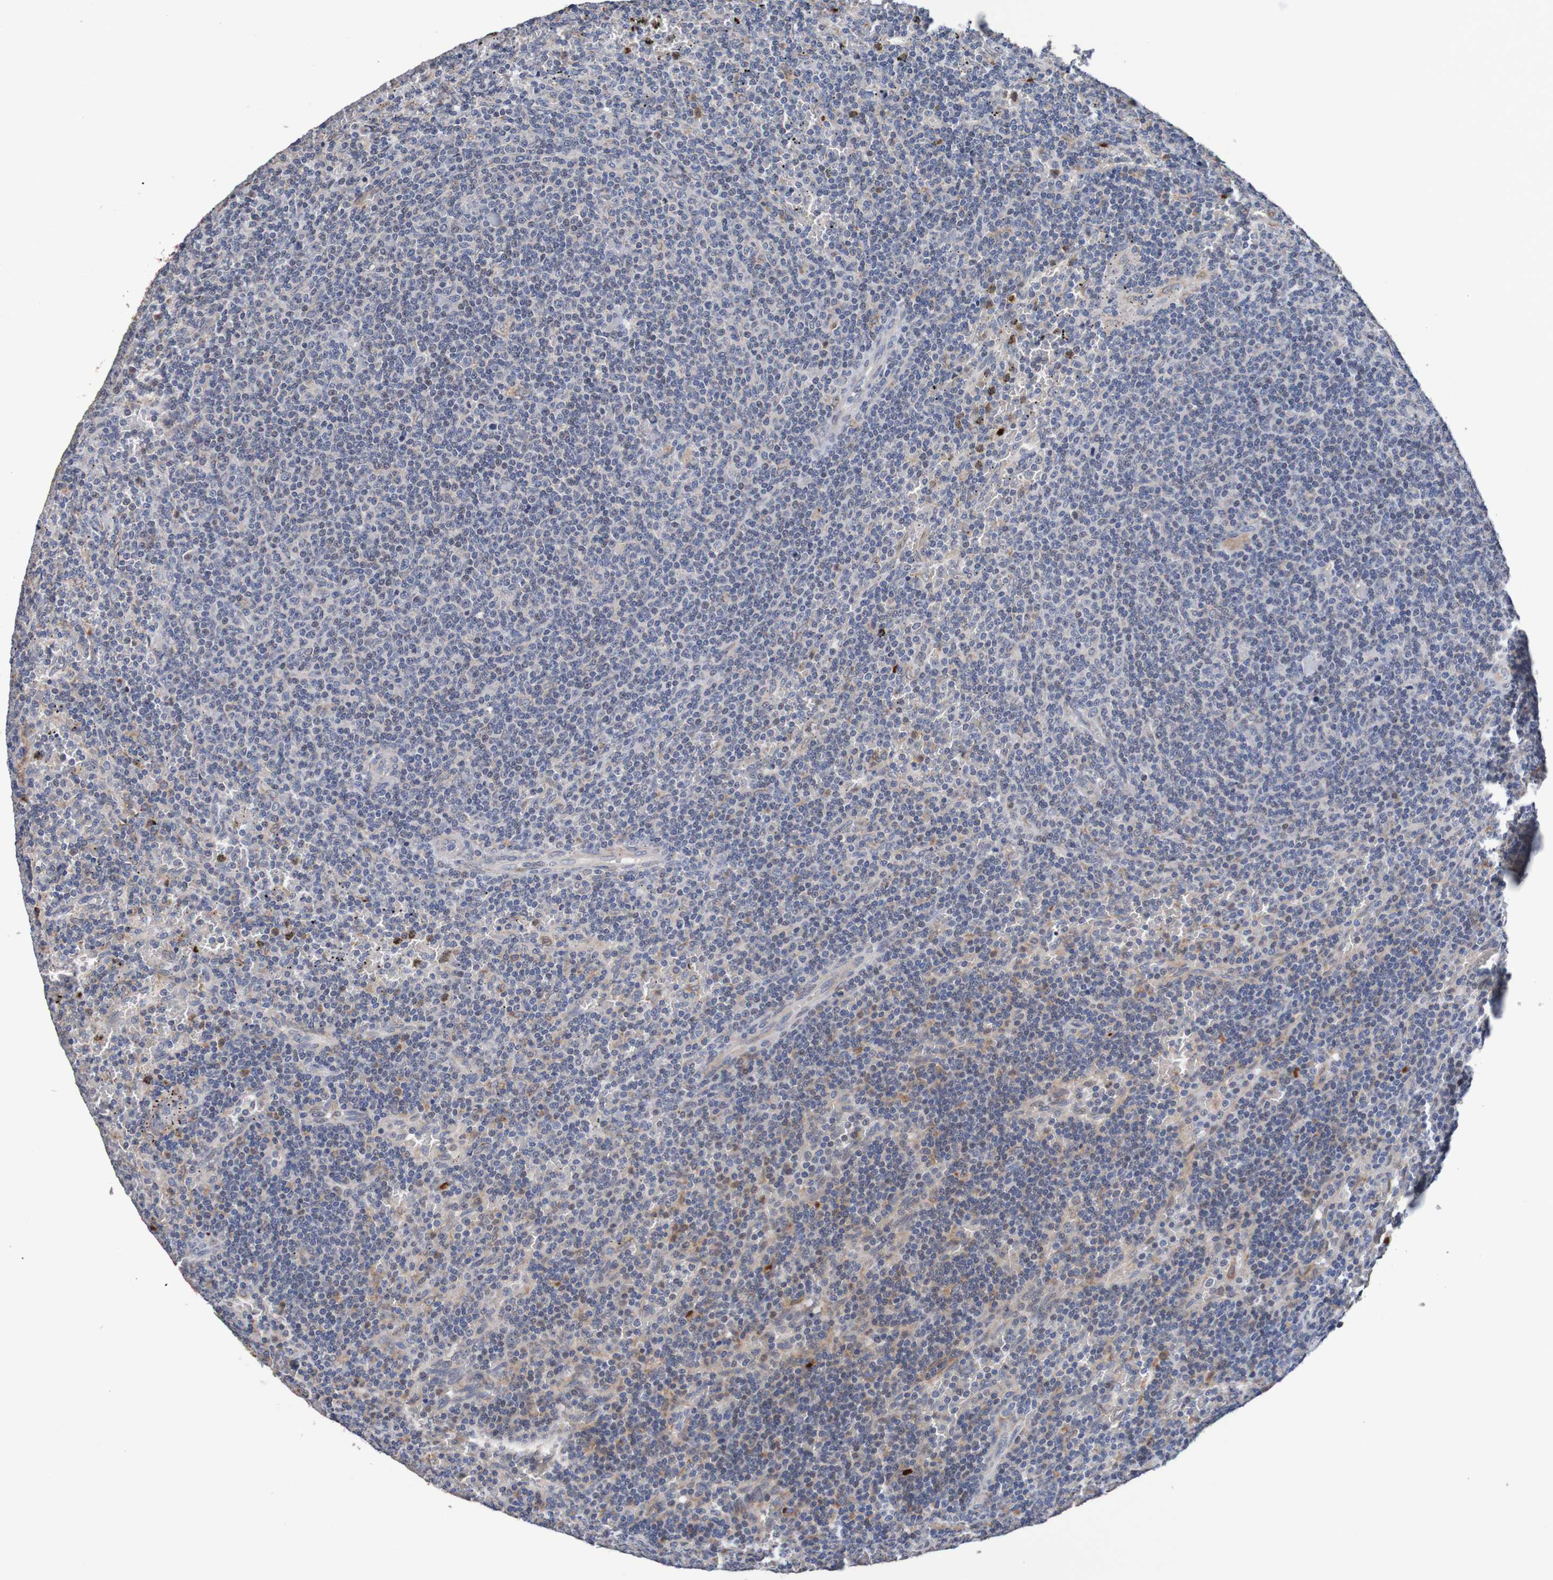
{"staining": {"intensity": "weak", "quantity": "25%-75%", "location": "cytoplasmic/membranous"}, "tissue": "lymphoma", "cell_type": "Tumor cells", "image_type": "cancer", "snomed": [{"axis": "morphology", "description": "Malignant lymphoma, non-Hodgkin's type, Low grade"}, {"axis": "topography", "description": "Spleen"}], "caption": "Immunohistochemistry photomicrograph of neoplastic tissue: malignant lymphoma, non-Hodgkin's type (low-grade) stained using IHC demonstrates low levels of weak protein expression localized specifically in the cytoplasmic/membranous of tumor cells, appearing as a cytoplasmic/membranous brown color.", "gene": "FIBP", "patient": {"sex": "female", "age": 50}}